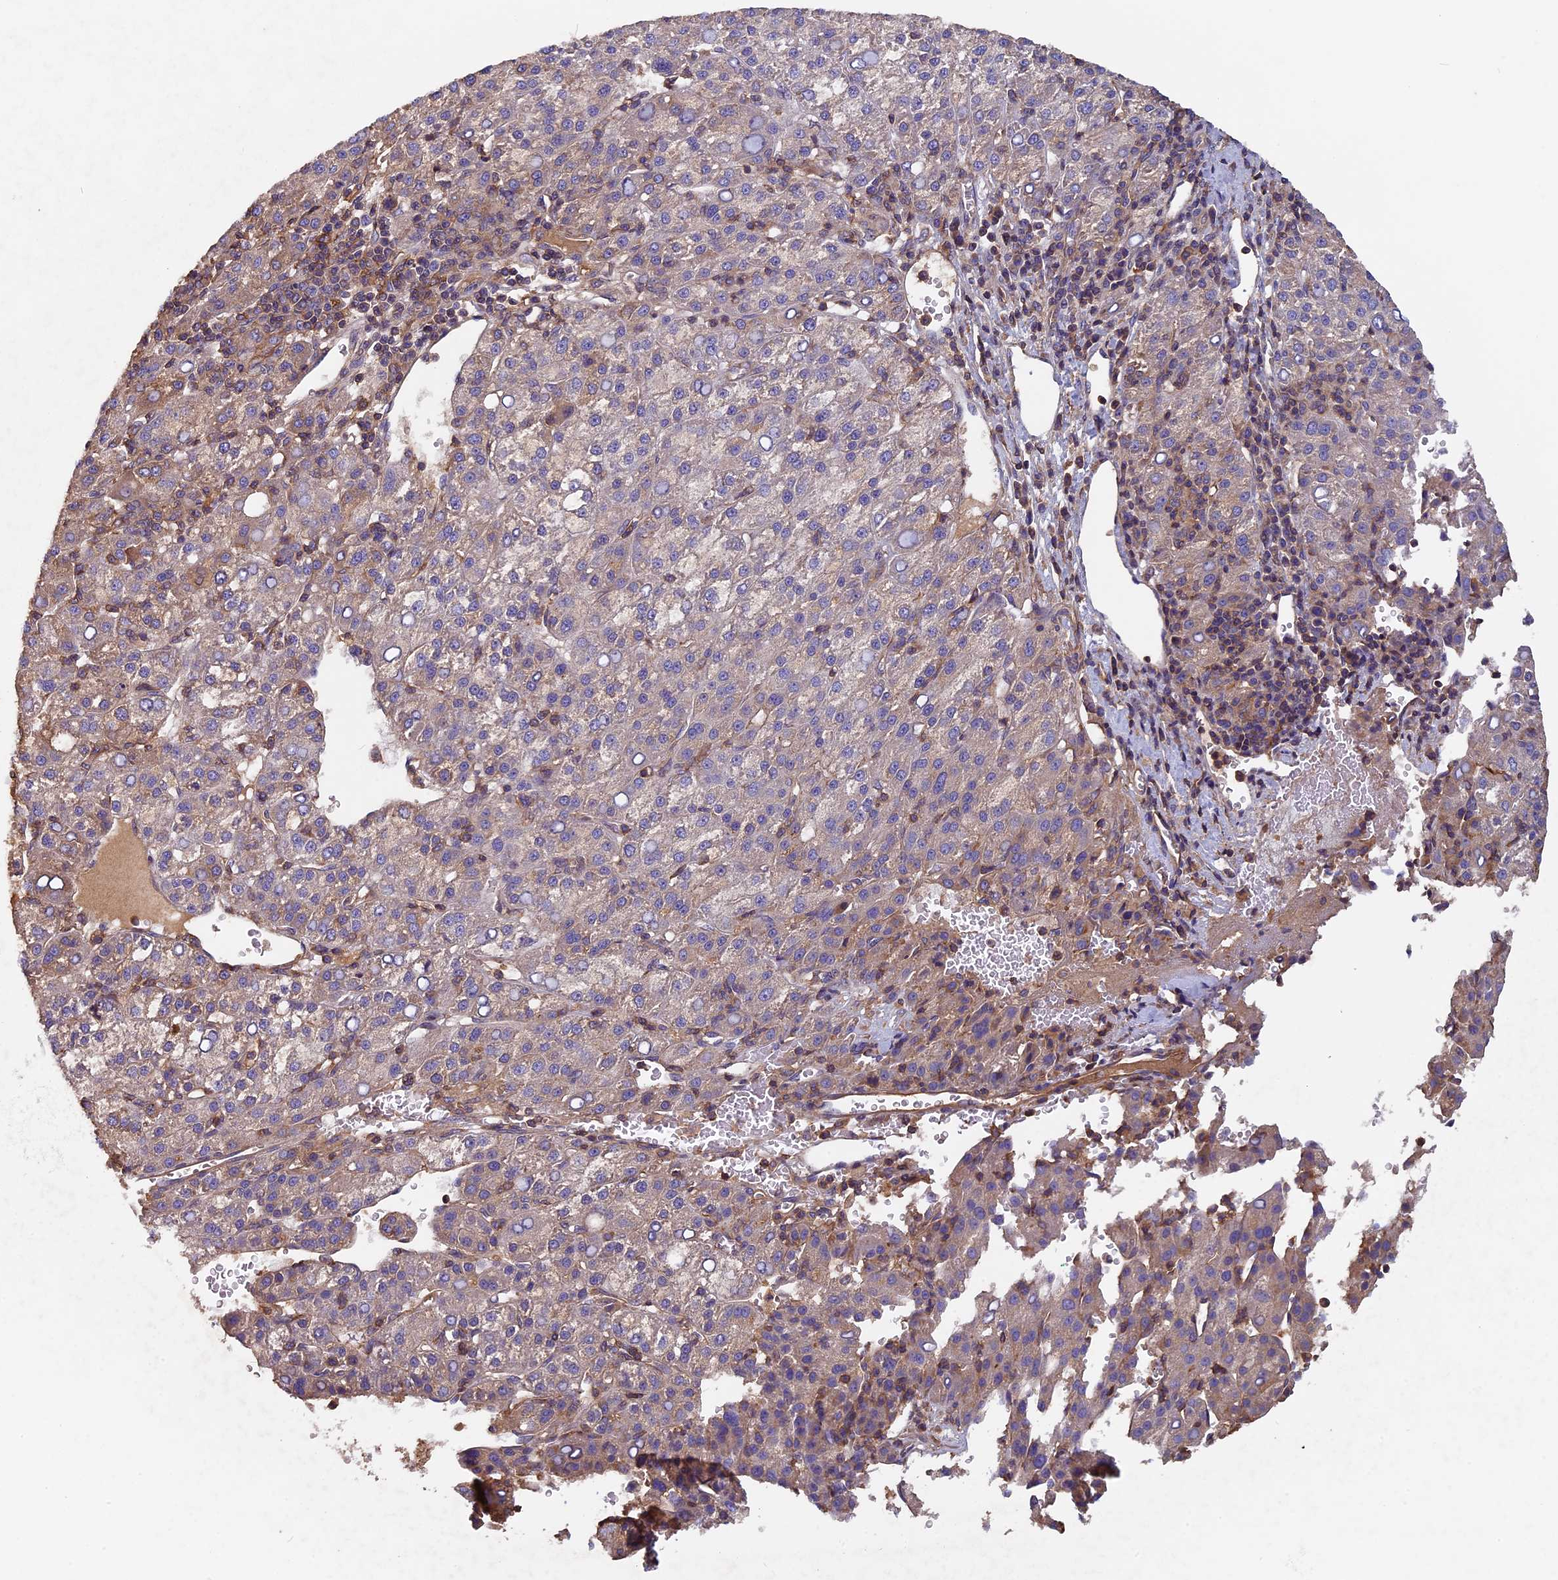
{"staining": {"intensity": "weak", "quantity": "<25%", "location": "cytoplasmic/membranous"}, "tissue": "liver cancer", "cell_type": "Tumor cells", "image_type": "cancer", "snomed": [{"axis": "morphology", "description": "Carcinoma, Hepatocellular, NOS"}, {"axis": "topography", "description": "Liver"}], "caption": "An IHC photomicrograph of liver cancer is shown. There is no staining in tumor cells of liver cancer. The staining was performed using DAB to visualize the protein expression in brown, while the nuclei were stained in blue with hematoxylin (Magnification: 20x).", "gene": "CCDC153", "patient": {"sex": "female", "age": 58}}